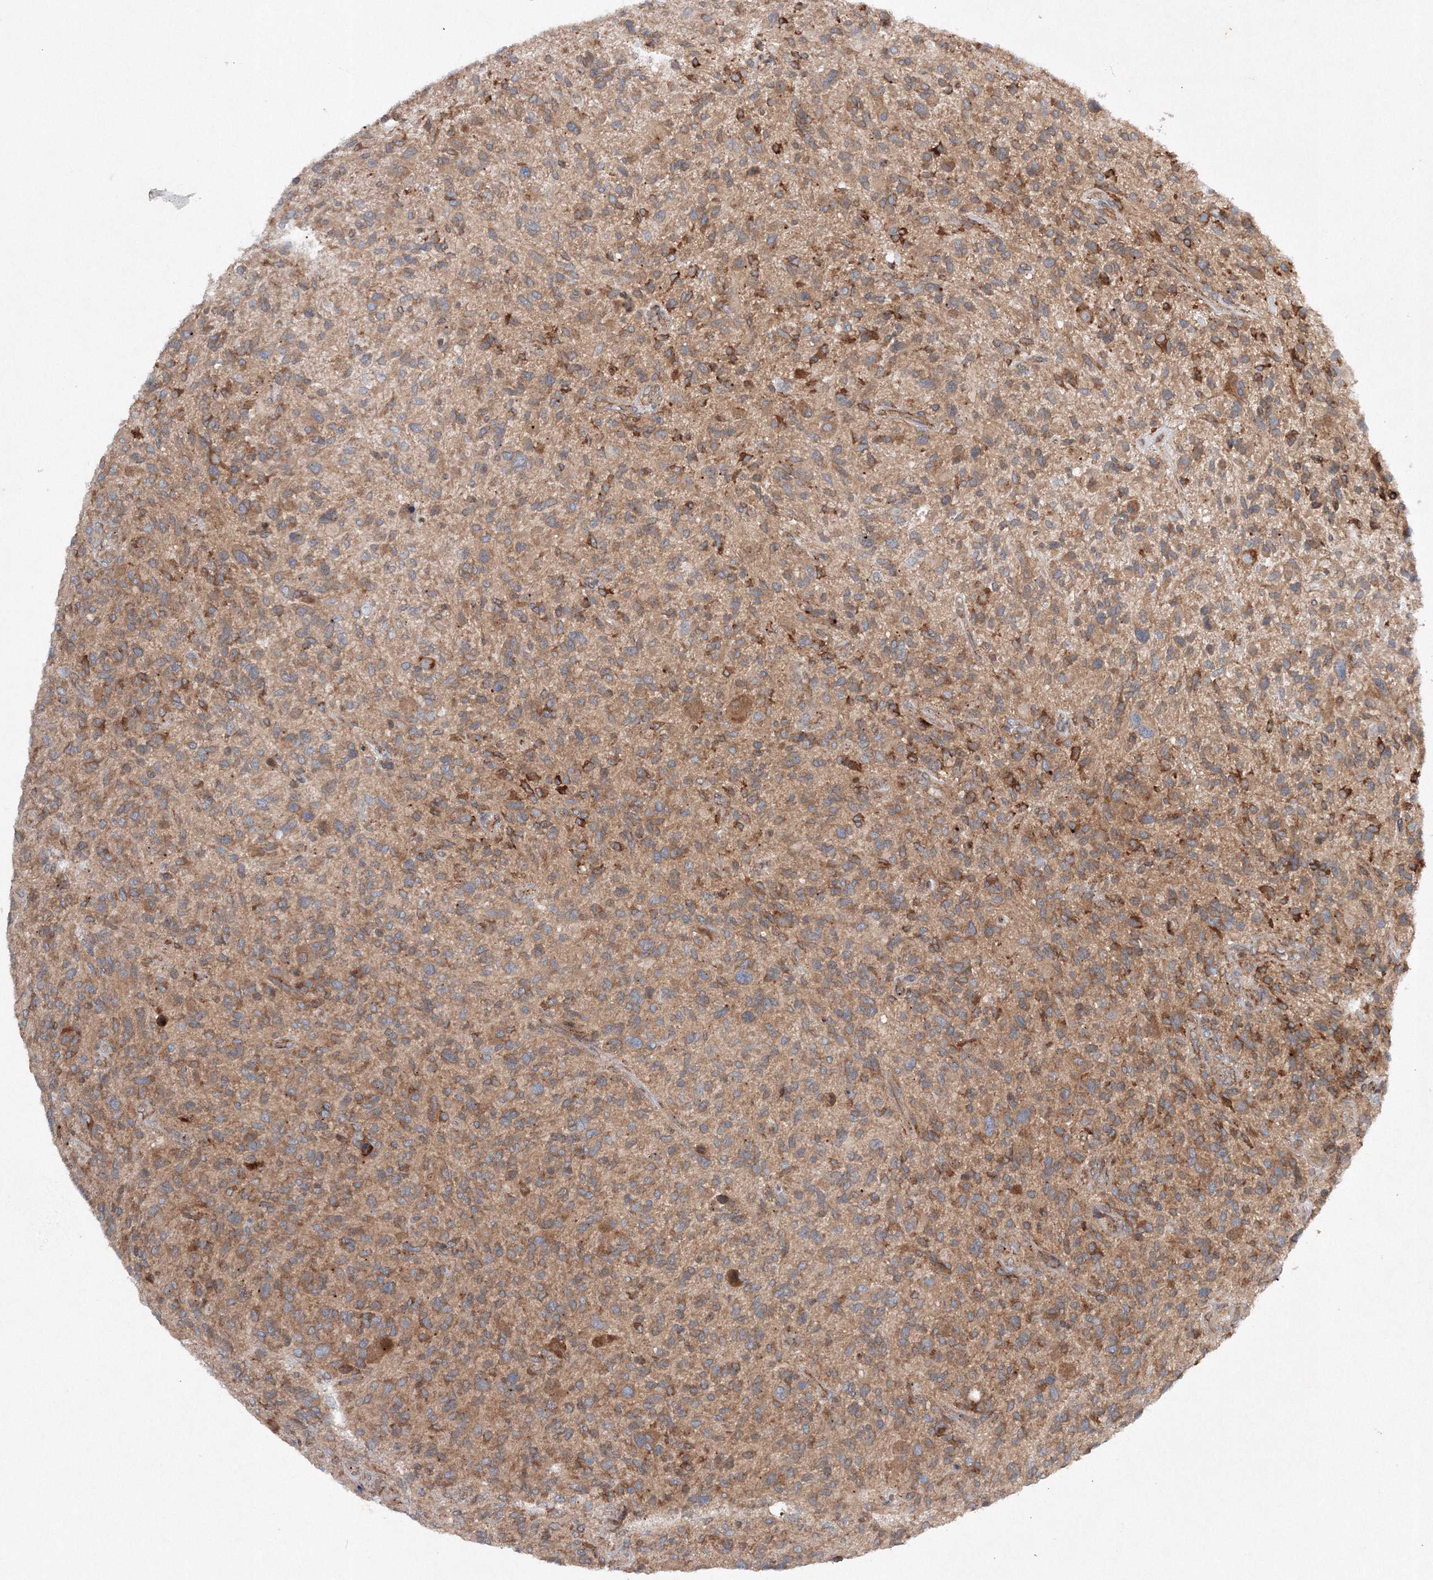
{"staining": {"intensity": "moderate", "quantity": ">75%", "location": "cytoplasmic/membranous"}, "tissue": "glioma", "cell_type": "Tumor cells", "image_type": "cancer", "snomed": [{"axis": "morphology", "description": "Glioma, malignant, High grade"}, {"axis": "topography", "description": "Brain"}], "caption": "Malignant glioma (high-grade) tissue demonstrates moderate cytoplasmic/membranous expression in approximately >75% of tumor cells", "gene": "SLC36A1", "patient": {"sex": "male", "age": 47}}